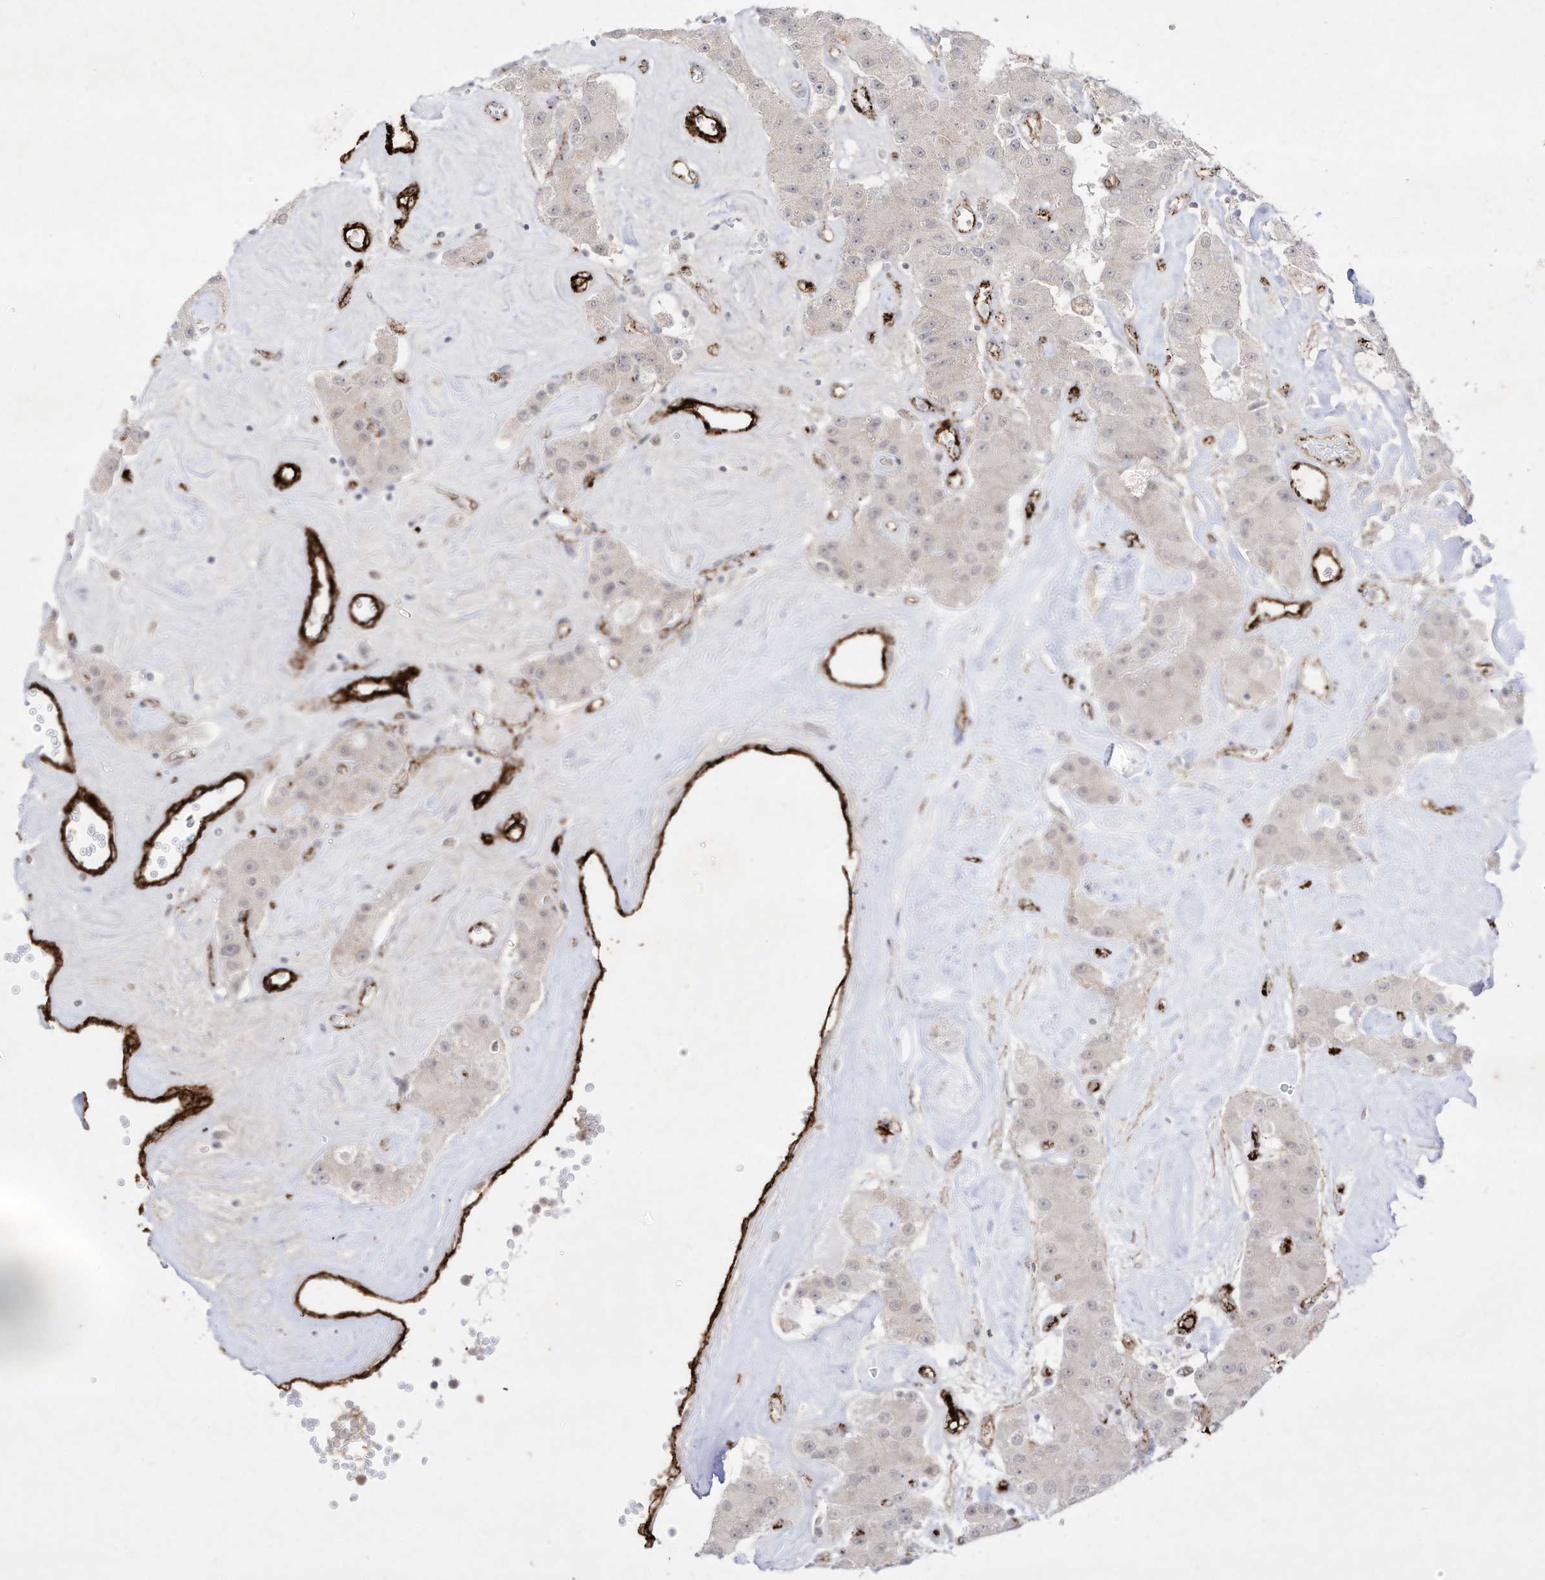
{"staining": {"intensity": "weak", "quantity": "<25%", "location": "cytoplasmic/membranous"}, "tissue": "carcinoid", "cell_type": "Tumor cells", "image_type": "cancer", "snomed": [{"axis": "morphology", "description": "Carcinoid, malignant, NOS"}, {"axis": "topography", "description": "Pancreas"}], "caption": "Tumor cells are negative for brown protein staining in carcinoid.", "gene": "ZGRF1", "patient": {"sex": "male", "age": 41}}